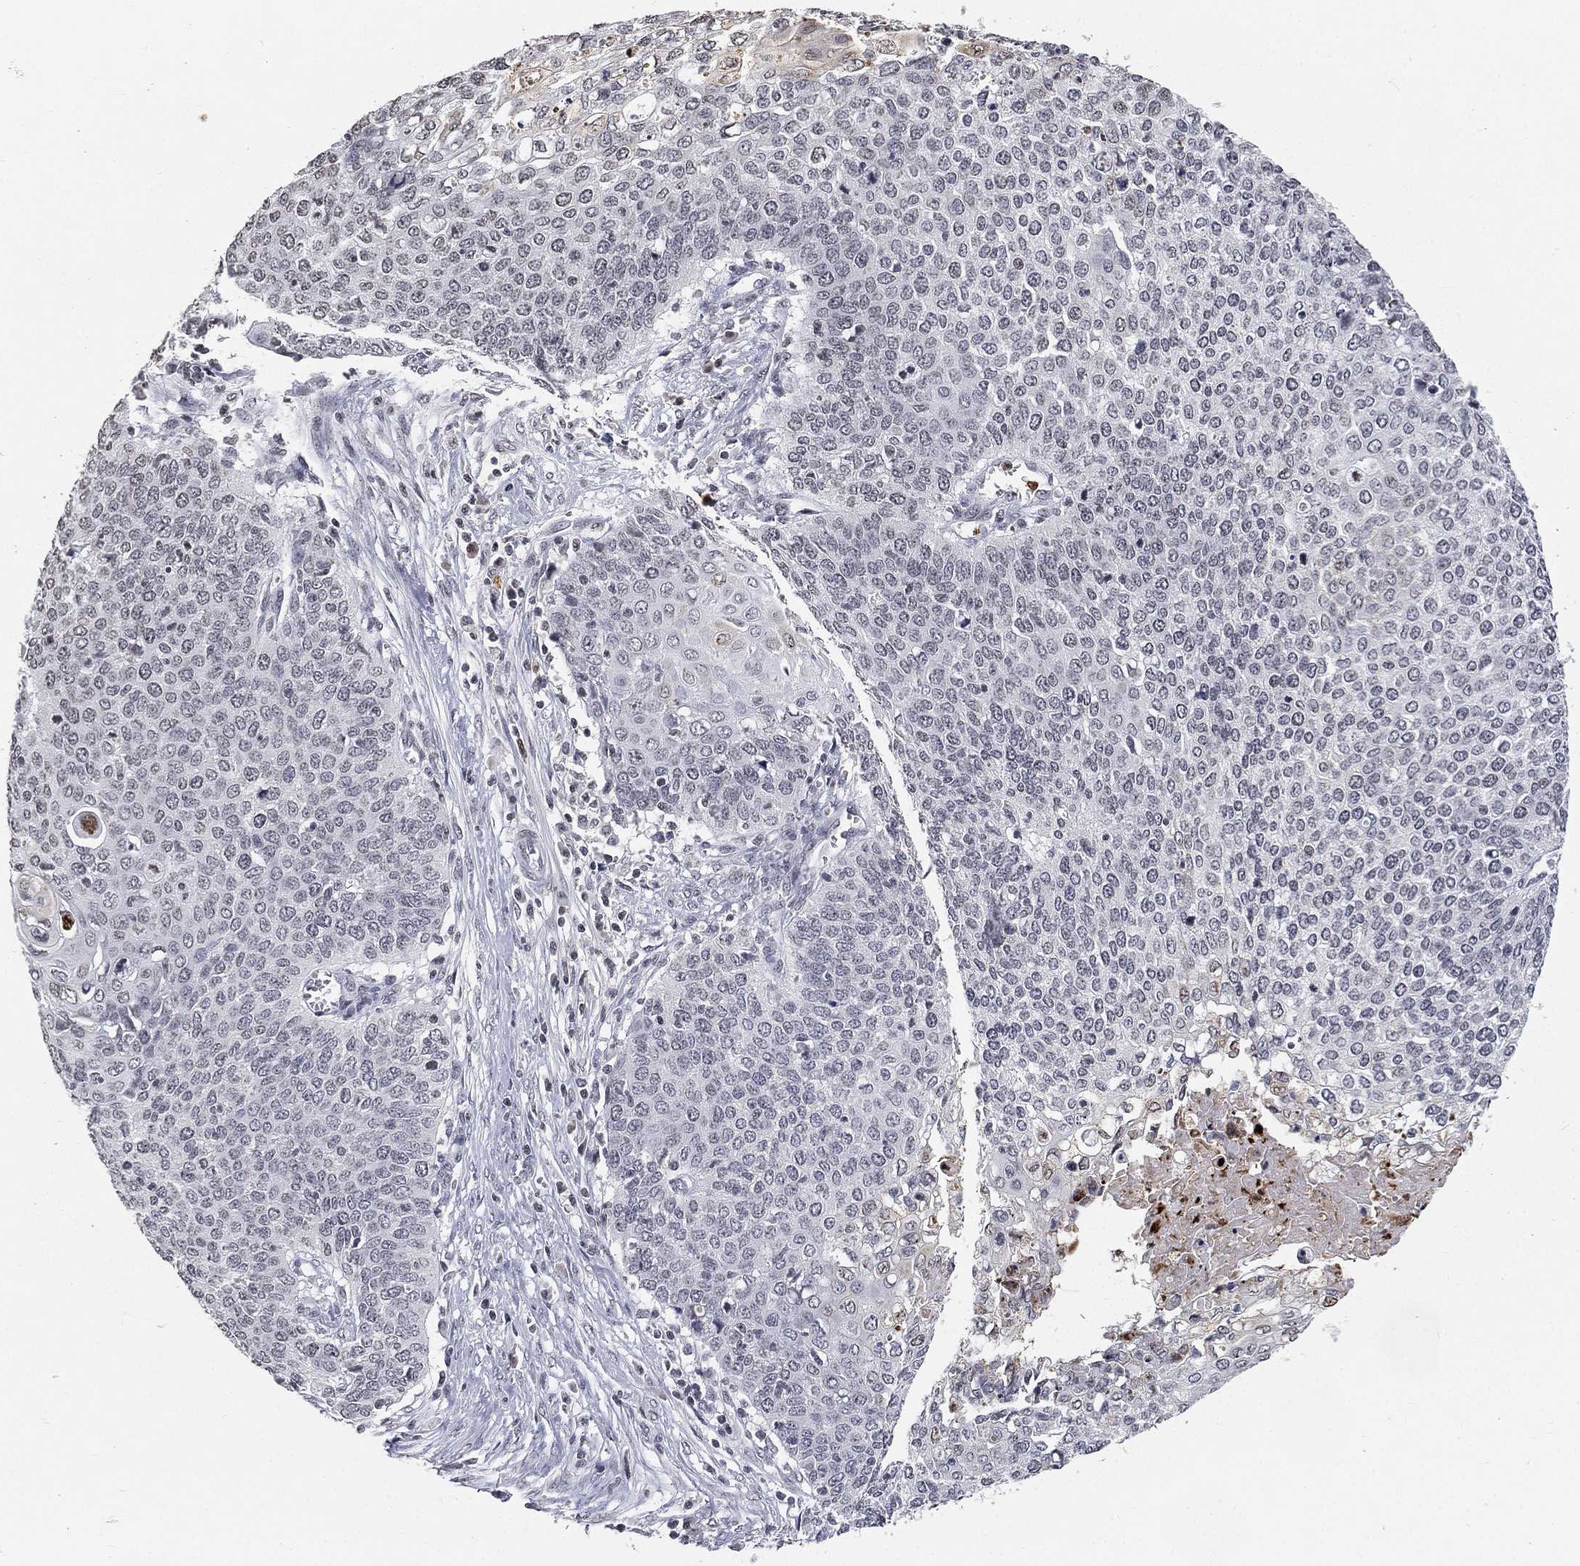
{"staining": {"intensity": "negative", "quantity": "none", "location": "none"}, "tissue": "cervical cancer", "cell_type": "Tumor cells", "image_type": "cancer", "snomed": [{"axis": "morphology", "description": "Squamous cell carcinoma, NOS"}, {"axis": "topography", "description": "Cervix"}], "caption": "There is no significant positivity in tumor cells of cervical cancer.", "gene": "ARG1", "patient": {"sex": "female", "age": 39}}